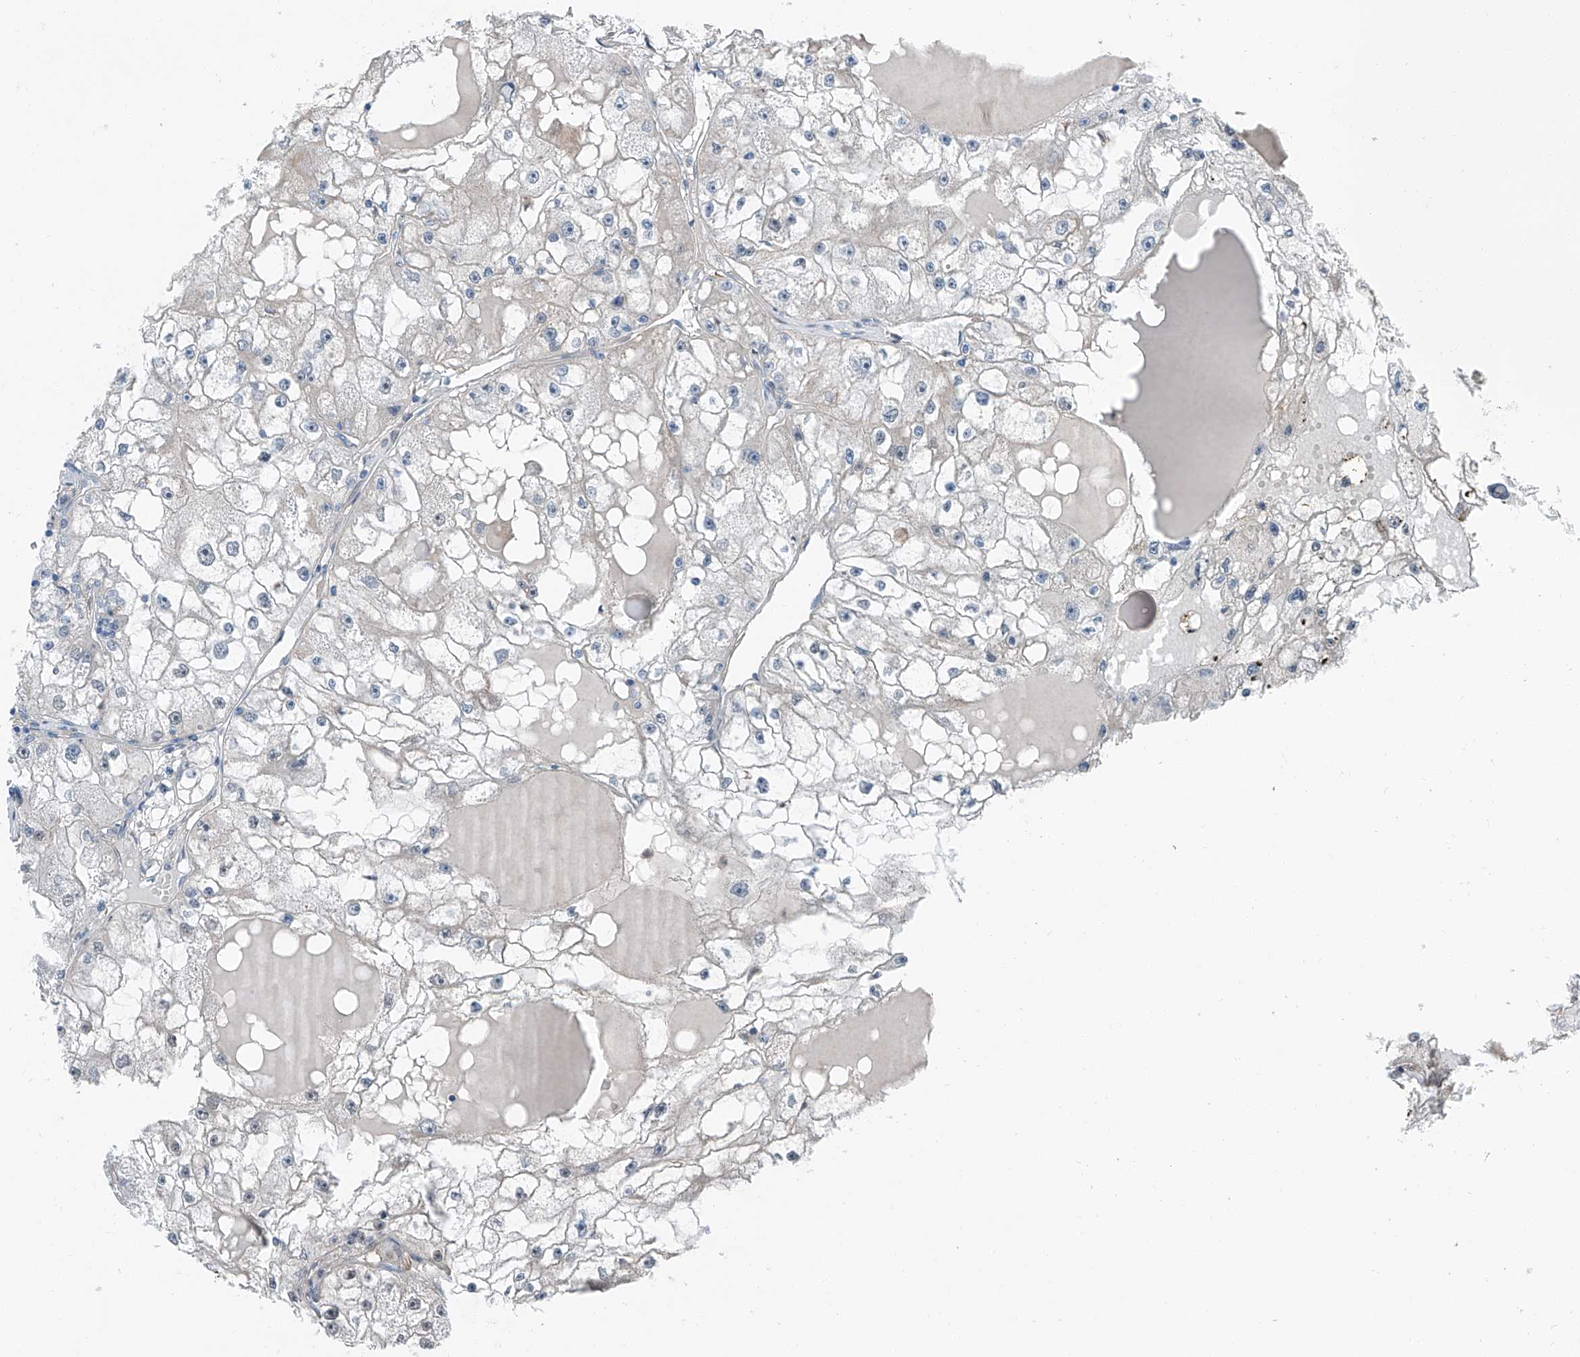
{"staining": {"intensity": "negative", "quantity": "none", "location": "none"}, "tissue": "renal cancer", "cell_type": "Tumor cells", "image_type": "cancer", "snomed": [{"axis": "morphology", "description": "Adenocarcinoma, NOS"}, {"axis": "topography", "description": "Kidney"}], "caption": "The micrograph displays no significant expression in tumor cells of renal cancer.", "gene": "HSPA6", "patient": {"sex": "male", "age": 56}}